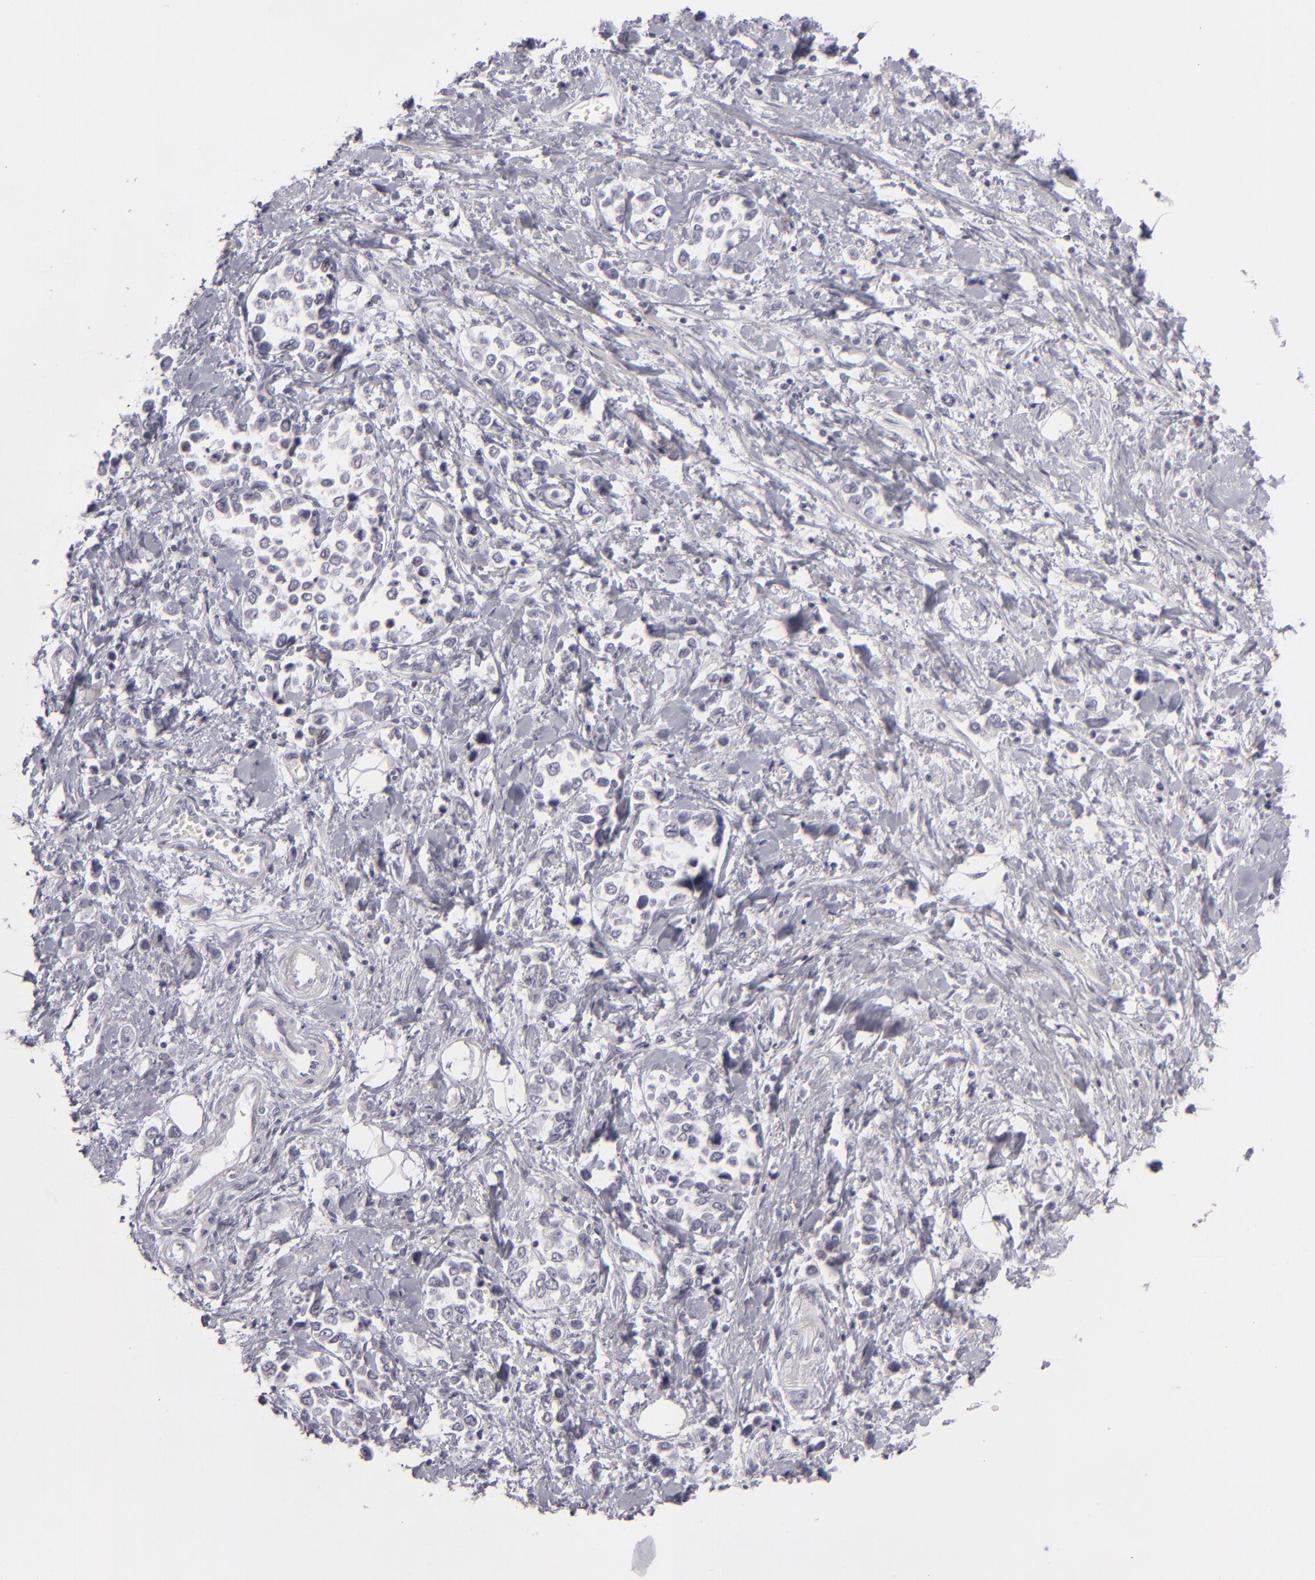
{"staining": {"intensity": "negative", "quantity": "none", "location": "none"}, "tissue": "stomach cancer", "cell_type": "Tumor cells", "image_type": "cancer", "snomed": [{"axis": "morphology", "description": "Adenocarcinoma, NOS"}, {"axis": "topography", "description": "Stomach, upper"}], "caption": "This is an immunohistochemistry image of stomach cancer (adenocarcinoma). There is no staining in tumor cells.", "gene": "CDX2", "patient": {"sex": "male", "age": 76}}